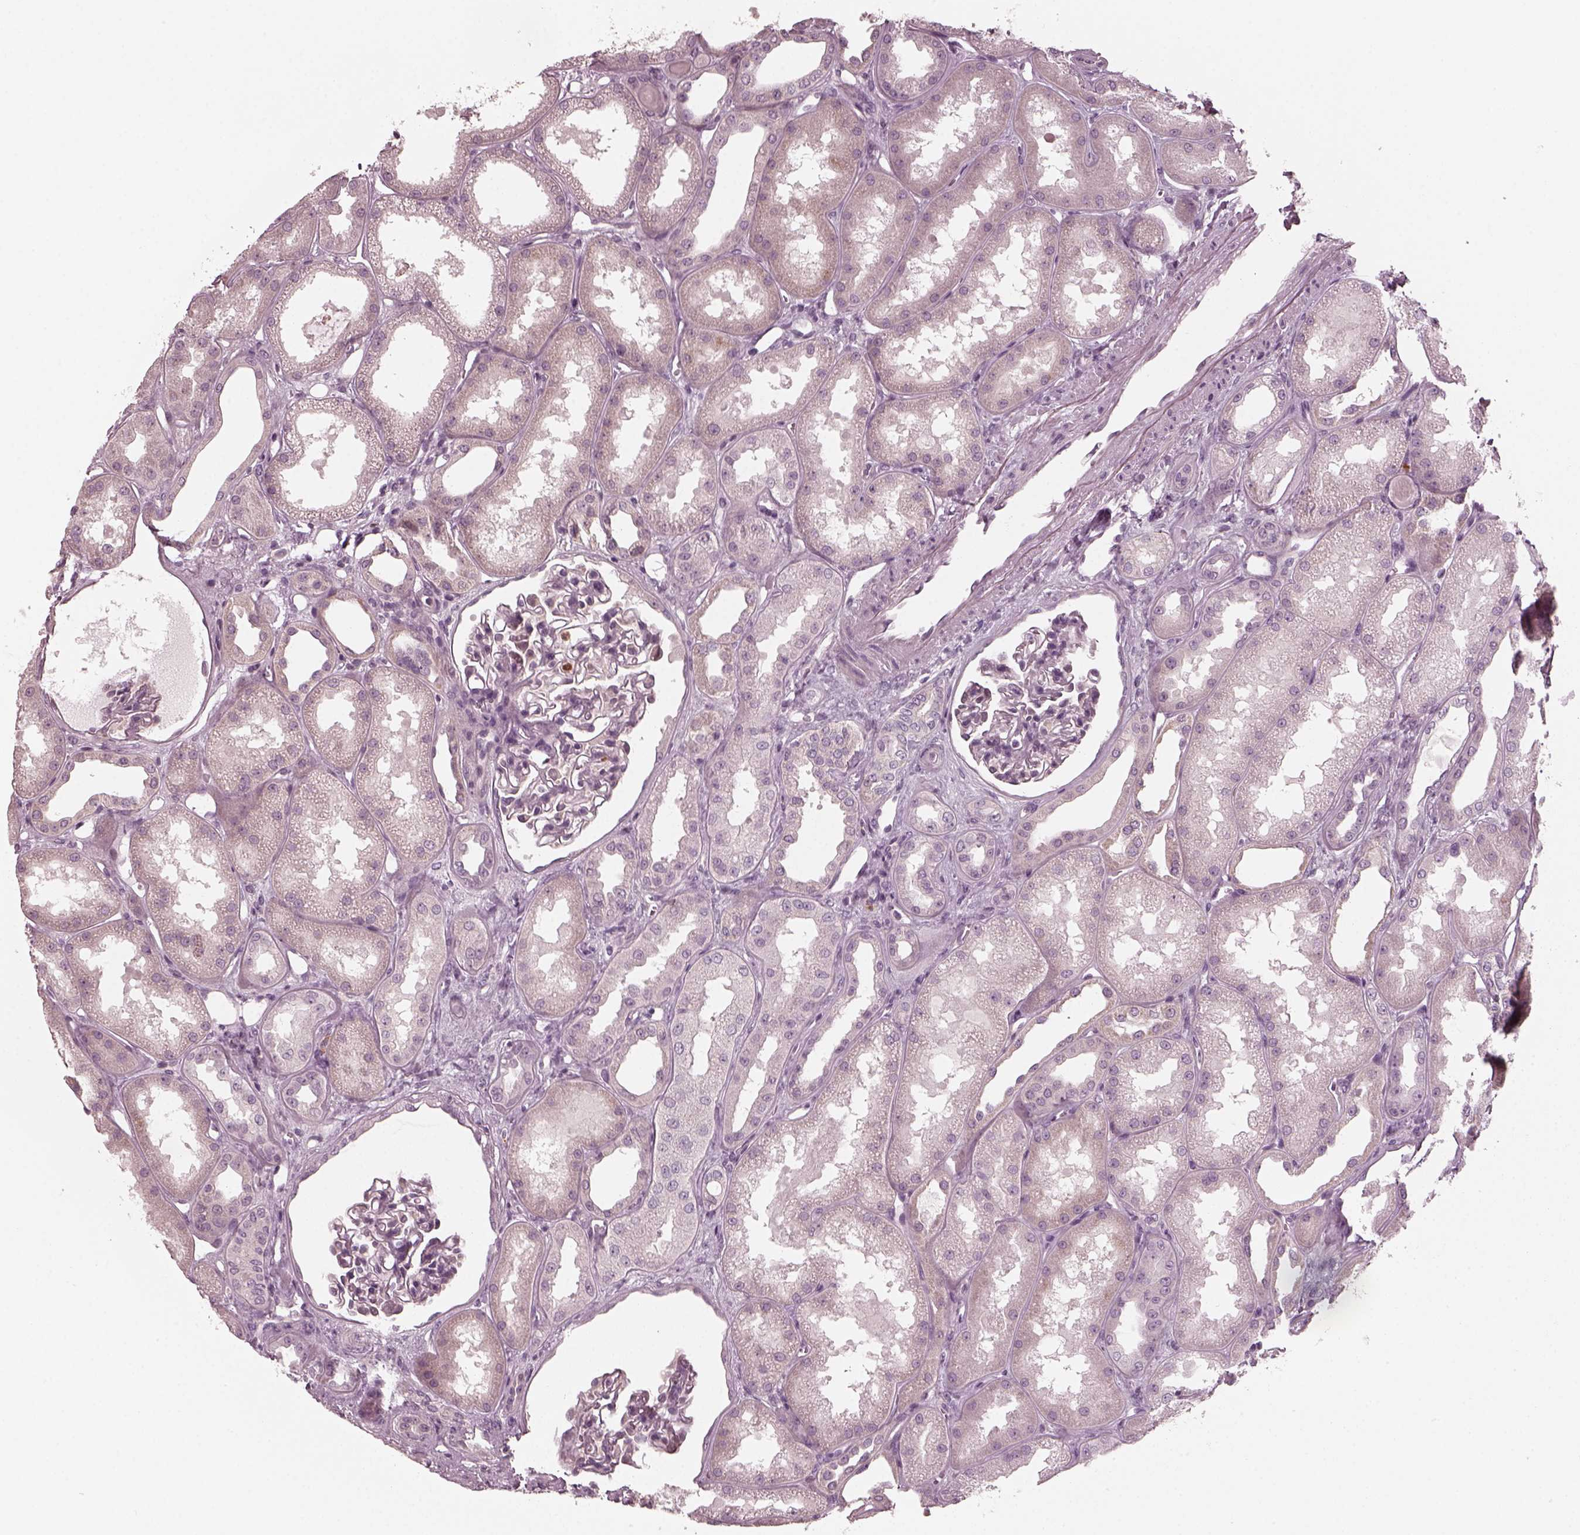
{"staining": {"intensity": "negative", "quantity": "none", "location": "none"}, "tissue": "kidney", "cell_type": "Cells in glomeruli", "image_type": "normal", "snomed": [{"axis": "morphology", "description": "Normal tissue, NOS"}, {"axis": "topography", "description": "Kidney"}], "caption": "High power microscopy histopathology image of an immunohistochemistry (IHC) histopathology image of unremarkable kidney, revealing no significant expression in cells in glomeruli.", "gene": "CHIT1", "patient": {"sex": "male", "age": 61}}